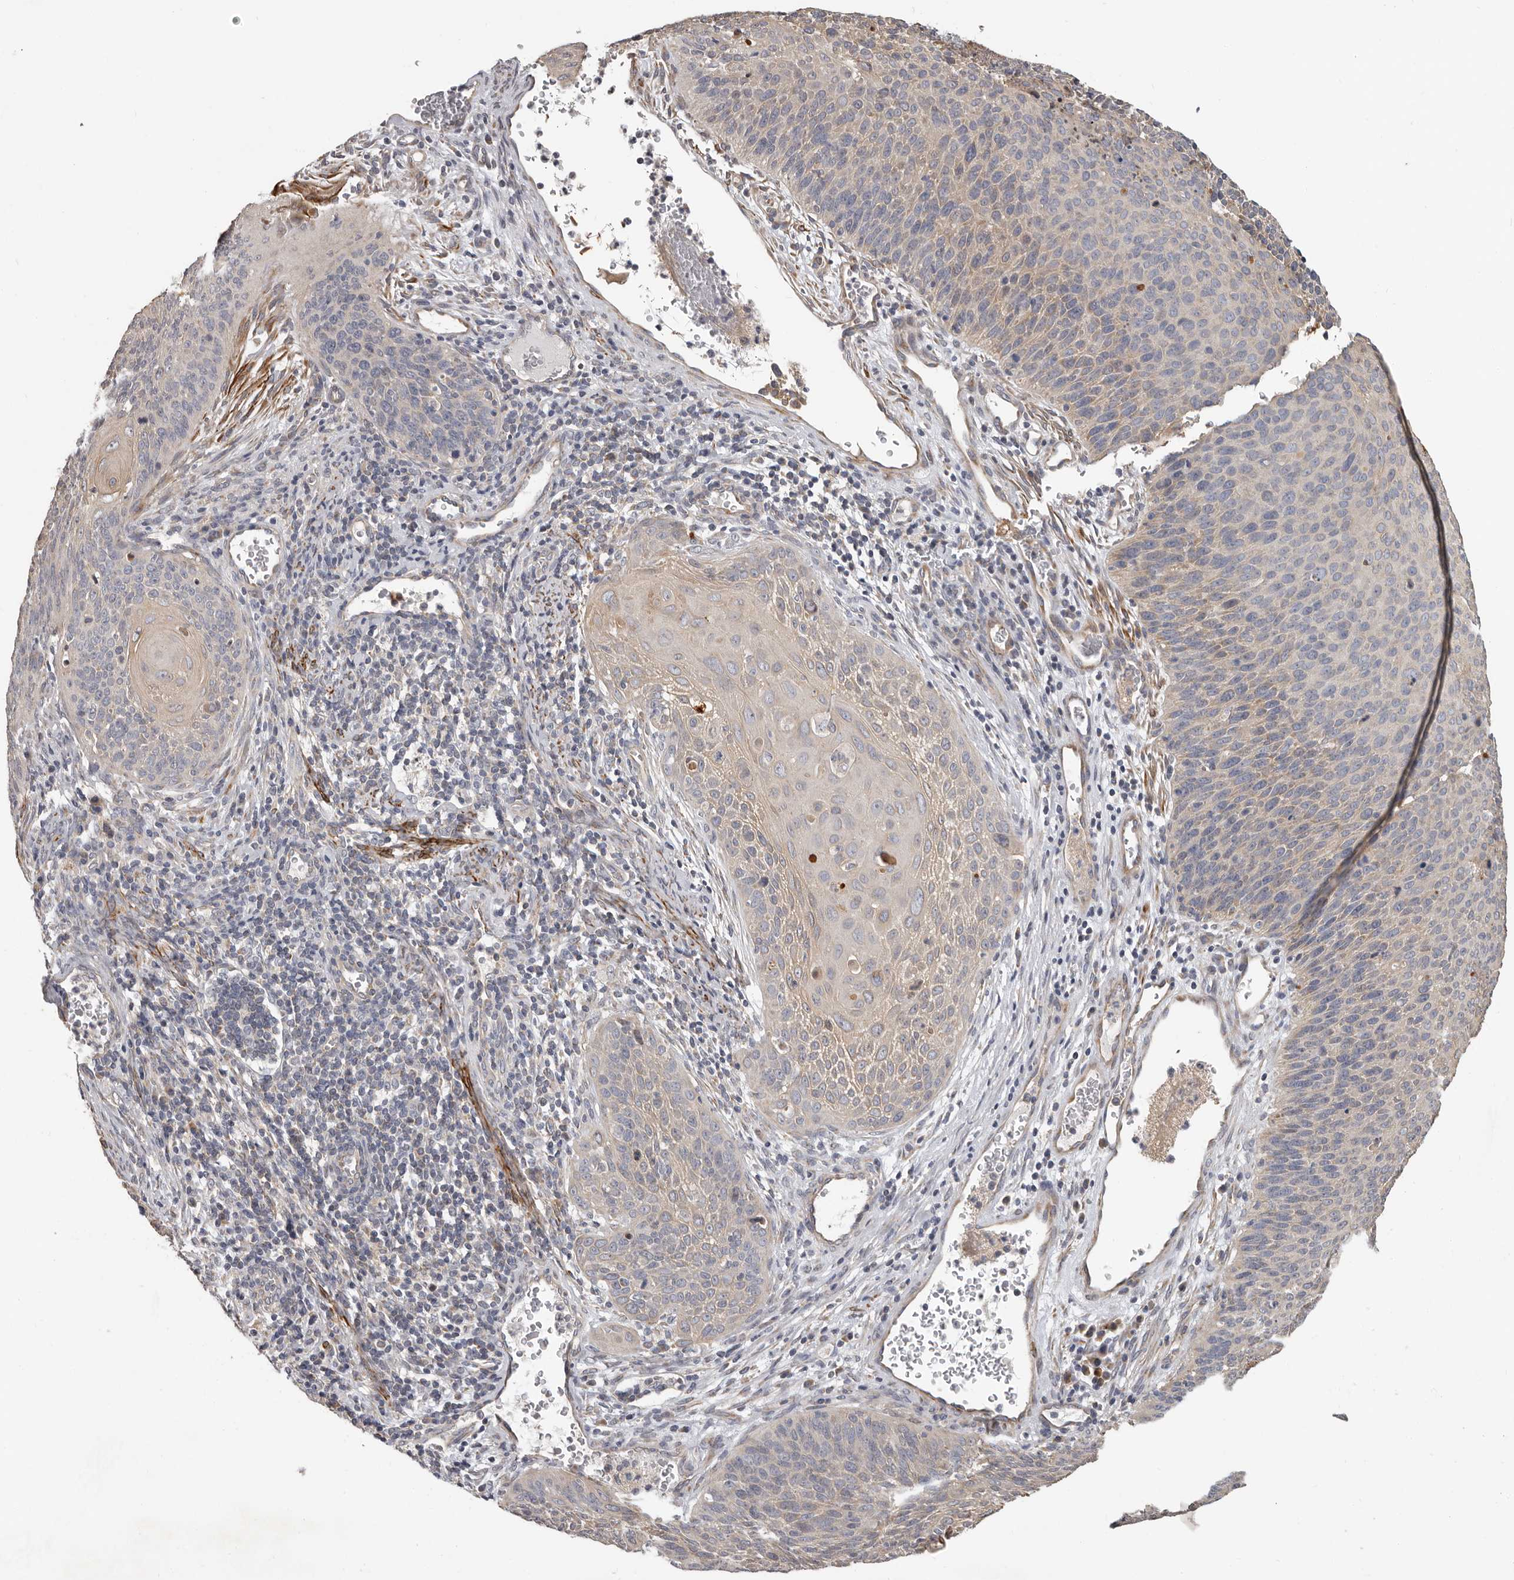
{"staining": {"intensity": "moderate", "quantity": "25%-75%", "location": "cytoplasmic/membranous"}, "tissue": "cervical cancer", "cell_type": "Tumor cells", "image_type": "cancer", "snomed": [{"axis": "morphology", "description": "Squamous cell carcinoma, NOS"}, {"axis": "topography", "description": "Cervix"}], "caption": "Immunohistochemical staining of cervical cancer demonstrates medium levels of moderate cytoplasmic/membranous staining in approximately 25%-75% of tumor cells.", "gene": "UNK", "patient": {"sex": "female", "age": 55}}